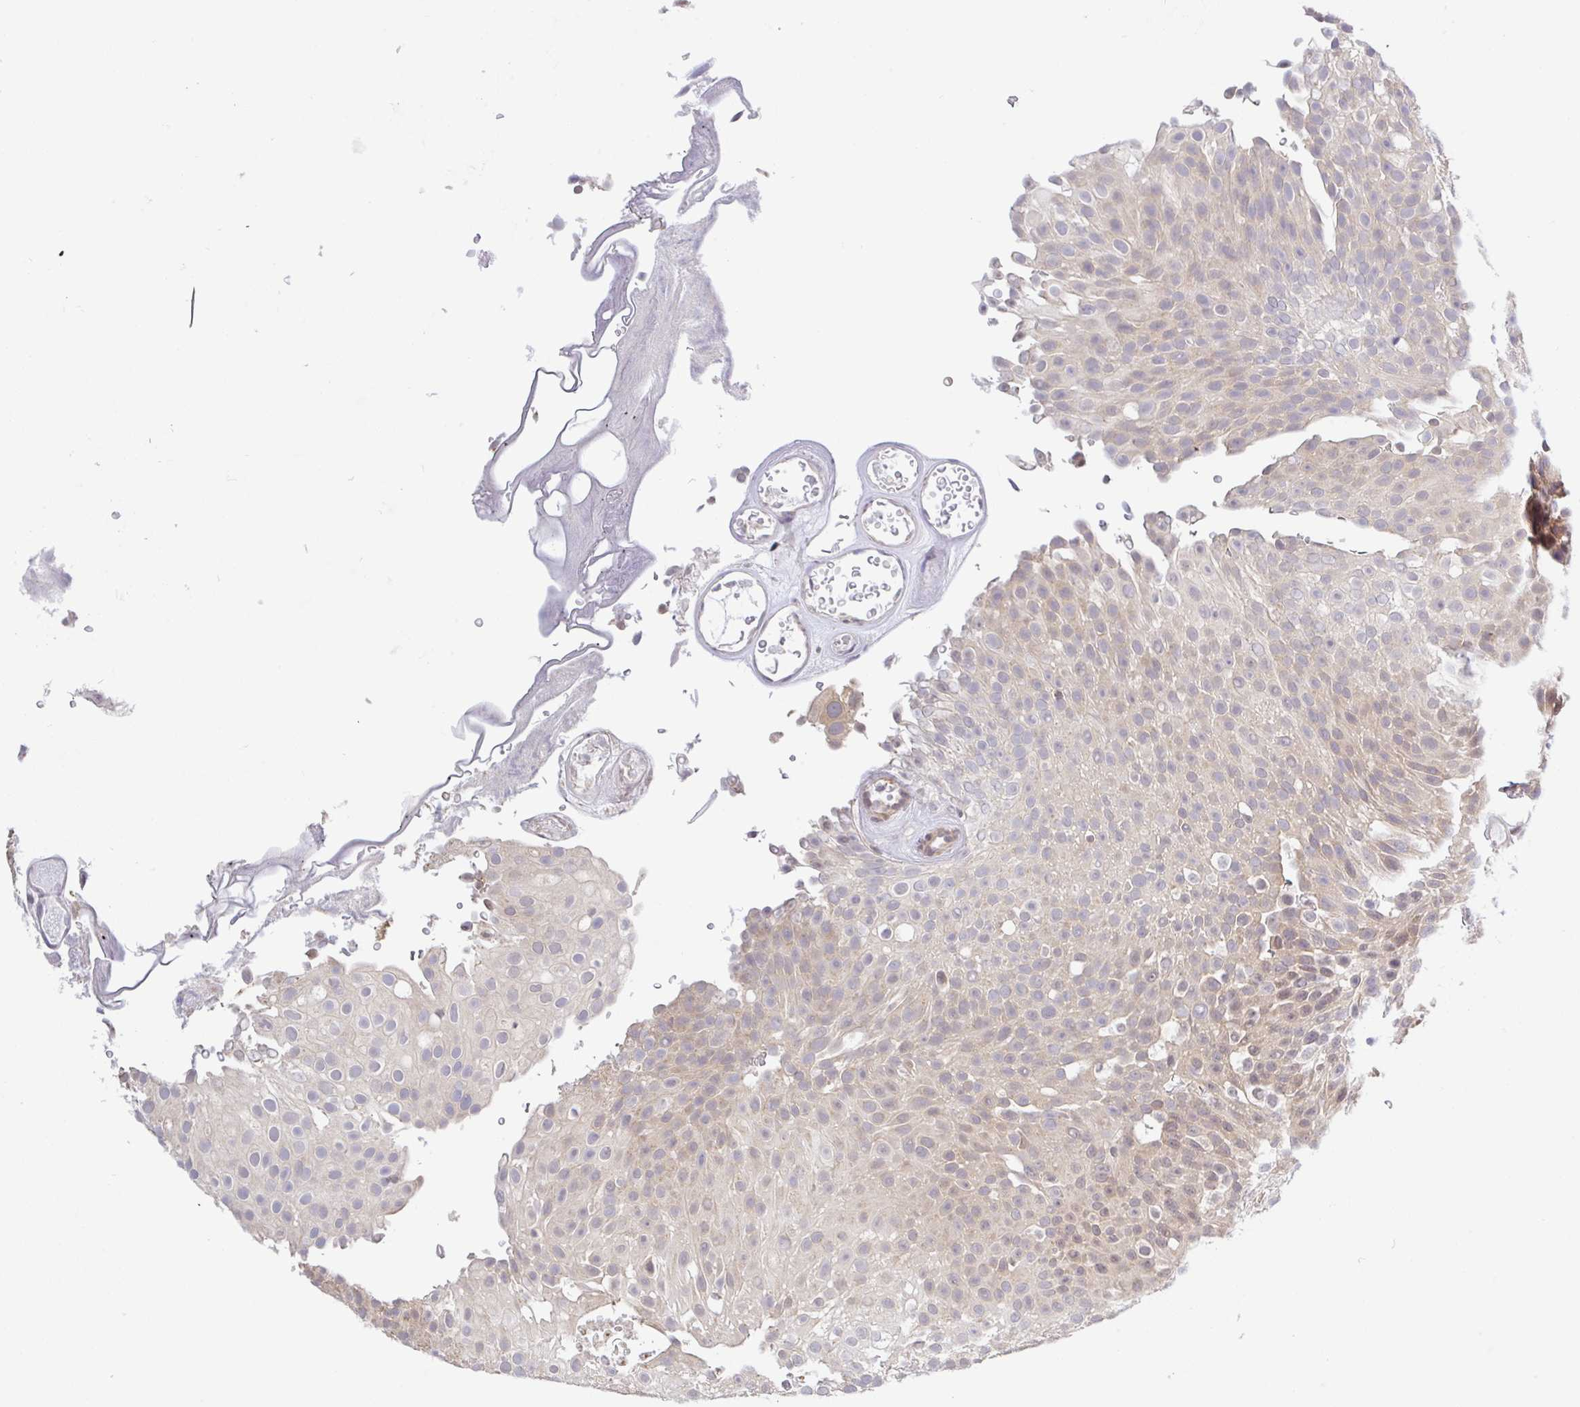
{"staining": {"intensity": "weak", "quantity": "25%-75%", "location": "cytoplasmic/membranous,nuclear"}, "tissue": "urothelial cancer", "cell_type": "Tumor cells", "image_type": "cancer", "snomed": [{"axis": "morphology", "description": "Urothelial carcinoma, Low grade"}, {"axis": "topography", "description": "Urinary bladder"}], "caption": "DAB immunohistochemical staining of human urothelial cancer shows weak cytoplasmic/membranous and nuclear protein staining in approximately 25%-75% of tumor cells.", "gene": "HYPK", "patient": {"sex": "male", "age": 78}}